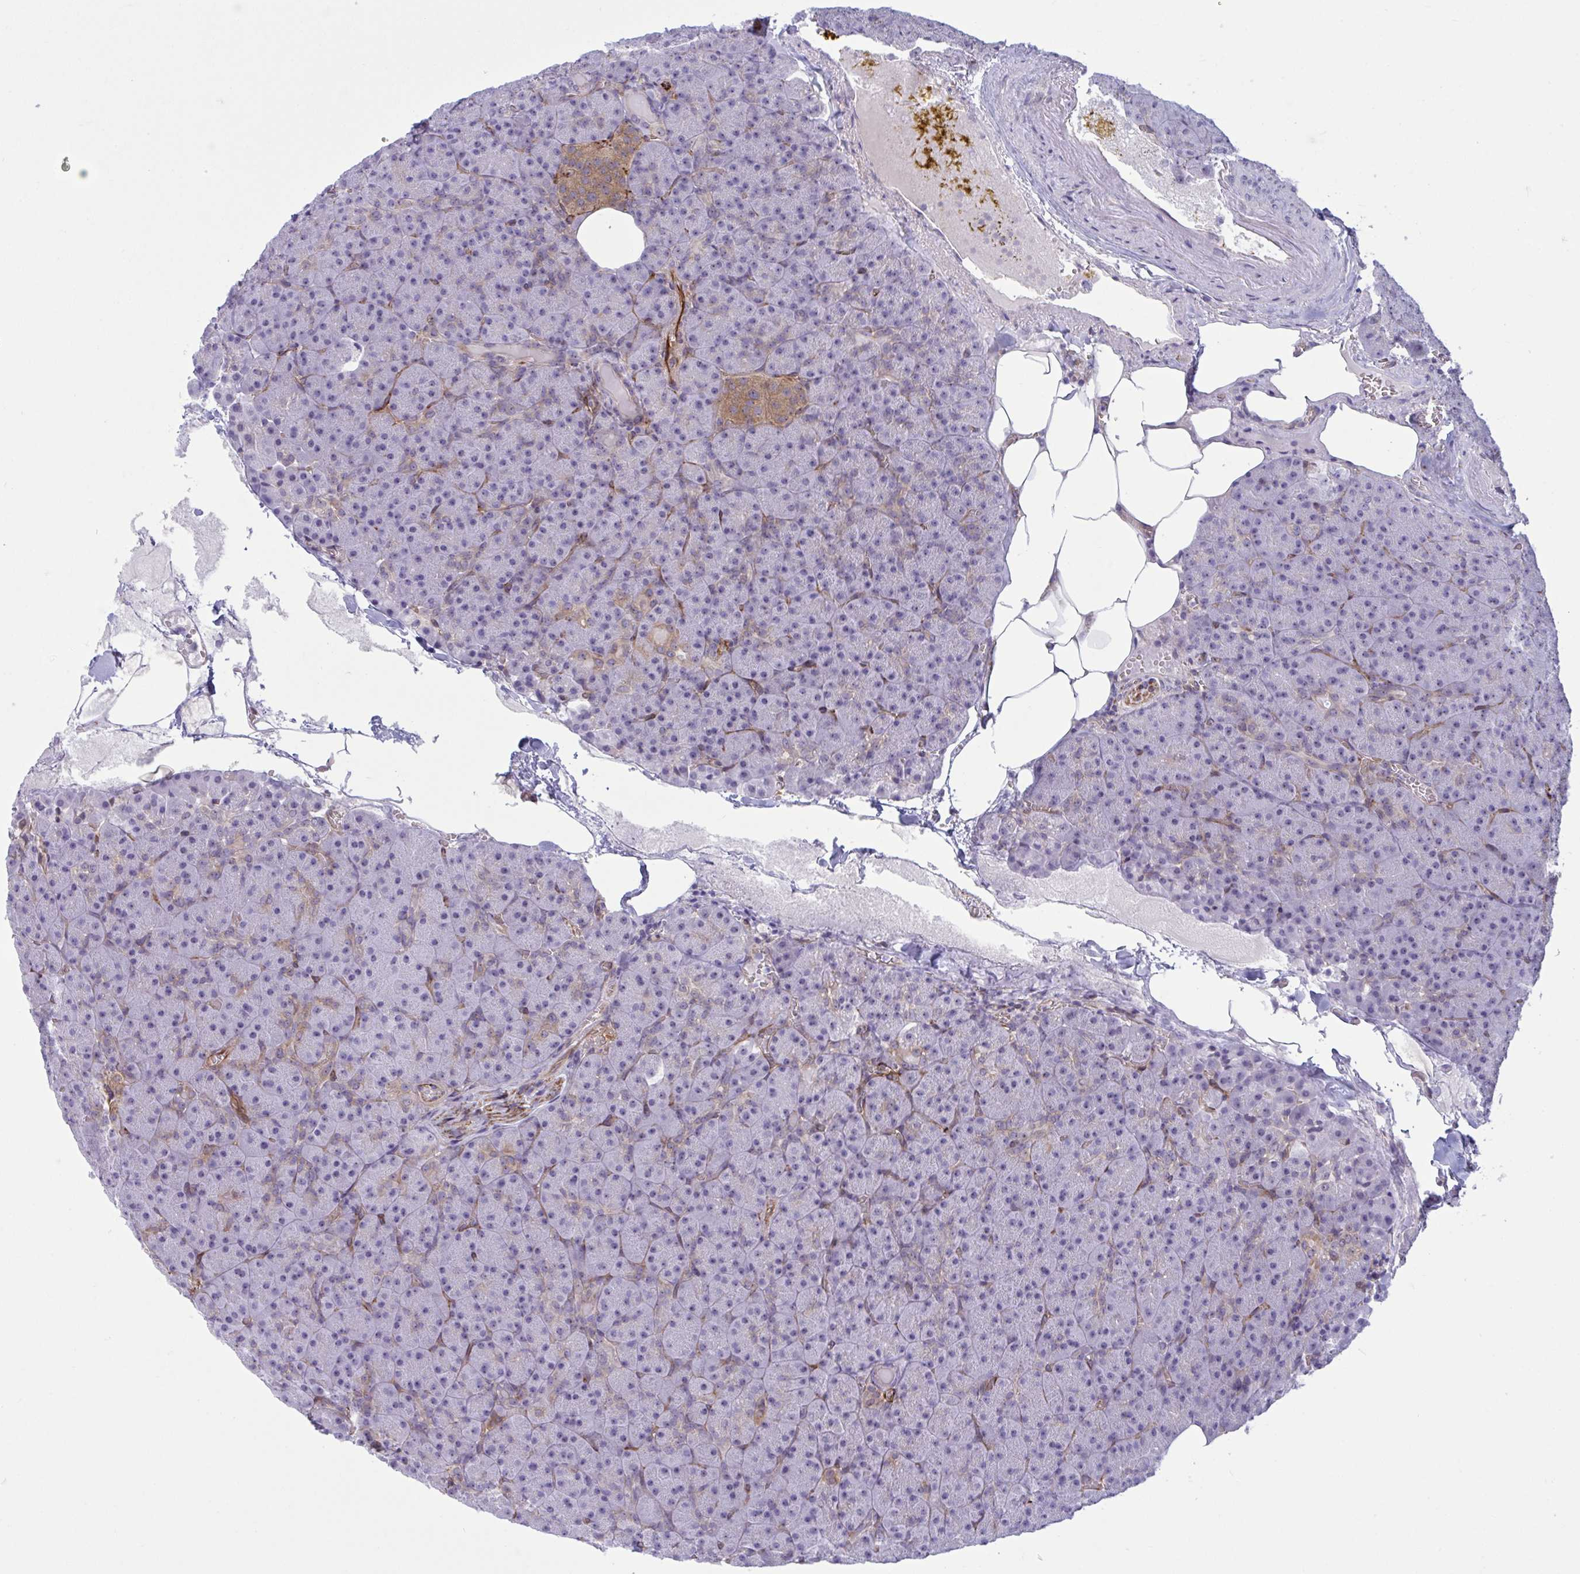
{"staining": {"intensity": "moderate", "quantity": "<25%", "location": "cytoplasmic/membranous"}, "tissue": "pancreas", "cell_type": "Exocrine glandular cells", "image_type": "normal", "snomed": [{"axis": "morphology", "description": "Normal tissue, NOS"}, {"axis": "topography", "description": "Pancreas"}], "caption": "IHC (DAB (3,3'-diaminobenzidine)) staining of unremarkable human pancreas displays moderate cytoplasmic/membranous protein positivity in approximately <25% of exocrine glandular cells.", "gene": "PRRT4", "patient": {"sex": "female", "age": 74}}